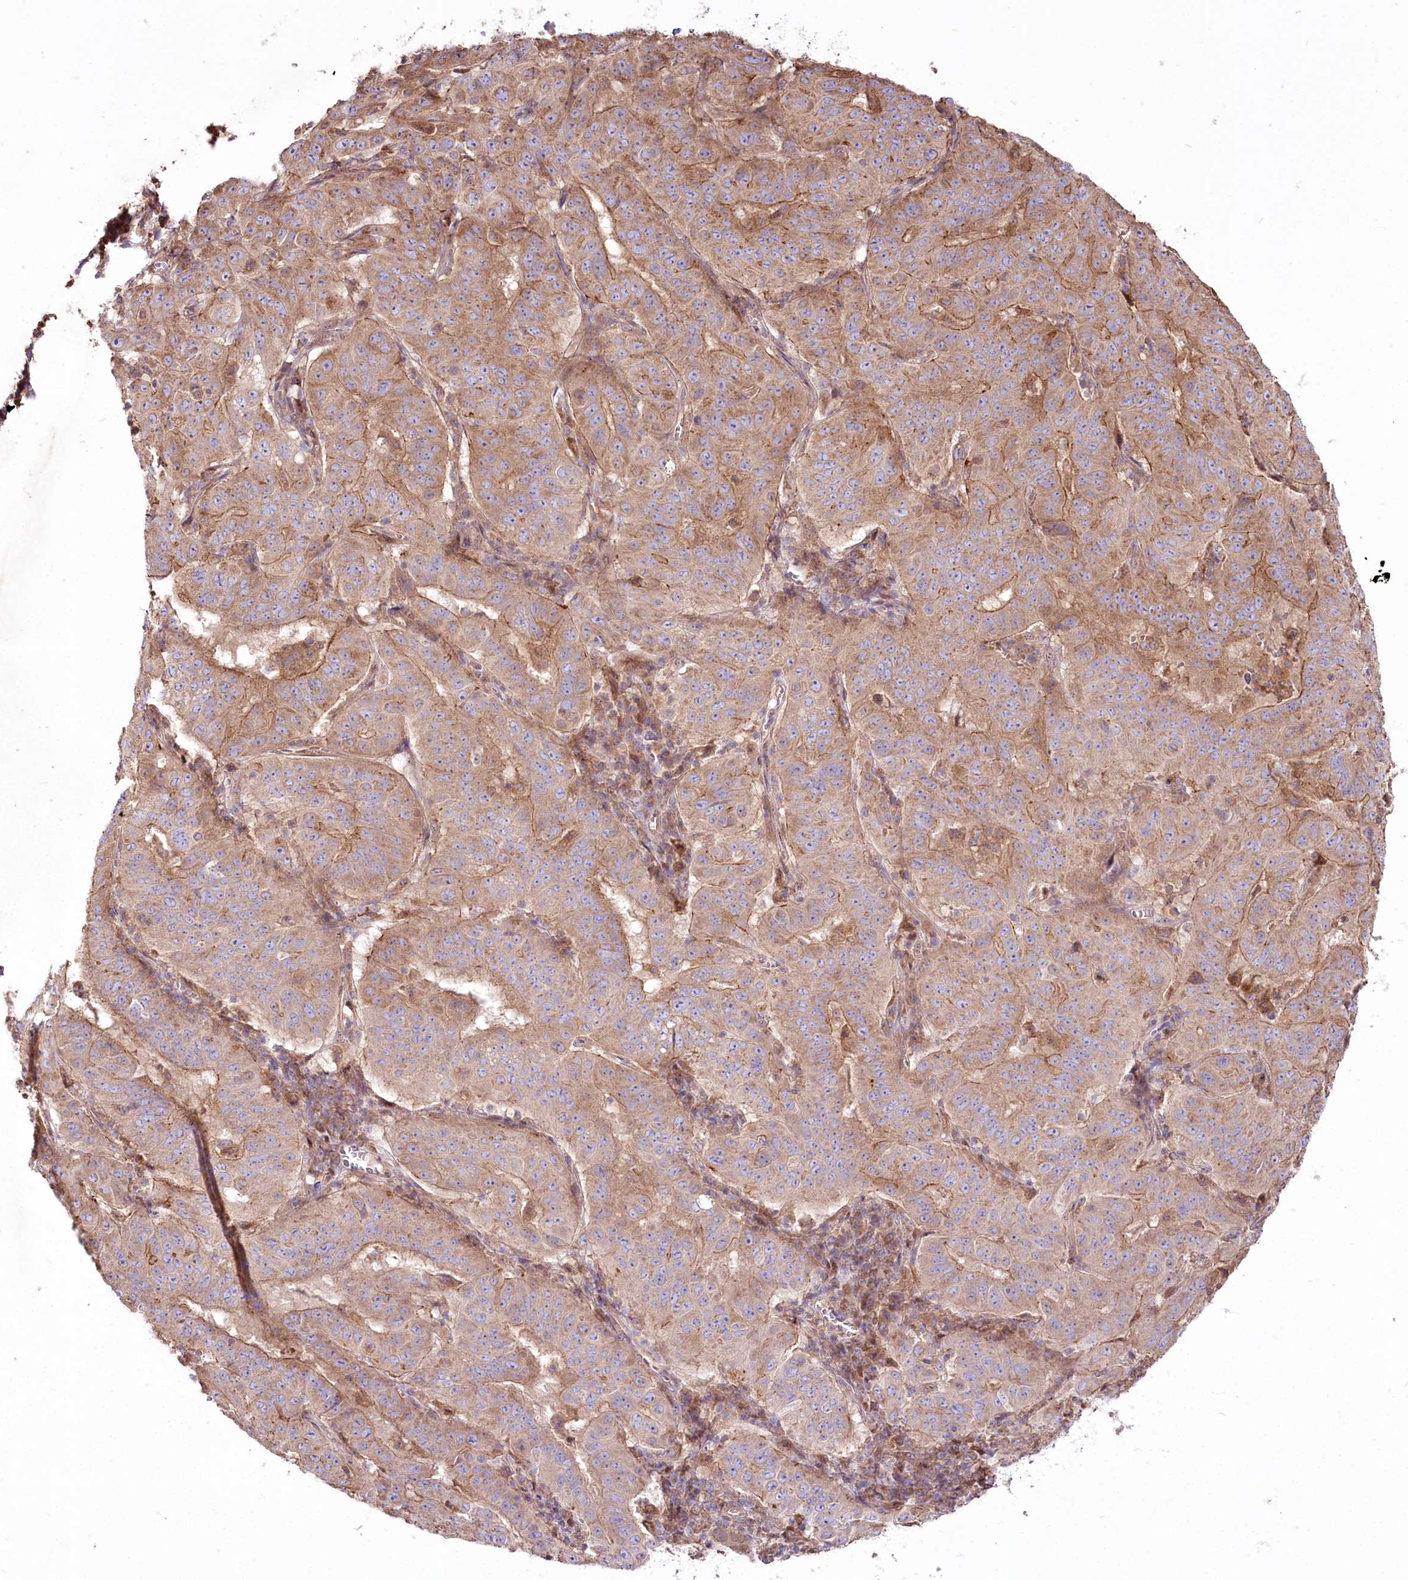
{"staining": {"intensity": "moderate", "quantity": ">75%", "location": "cytoplasmic/membranous"}, "tissue": "pancreatic cancer", "cell_type": "Tumor cells", "image_type": "cancer", "snomed": [{"axis": "morphology", "description": "Adenocarcinoma, NOS"}, {"axis": "topography", "description": "Pancreas"}], "caption": "Tumor cells reveal medium levels of moderate cytoplasmic/membranous staining in approximately >75% of cells in human pancreatic cancer (adenocarcinoma). (DAB IHC with brightfield microscopy, high magnification).", "gene": "SH3TC1", "patient": {"sex": "male", "age": 63}}